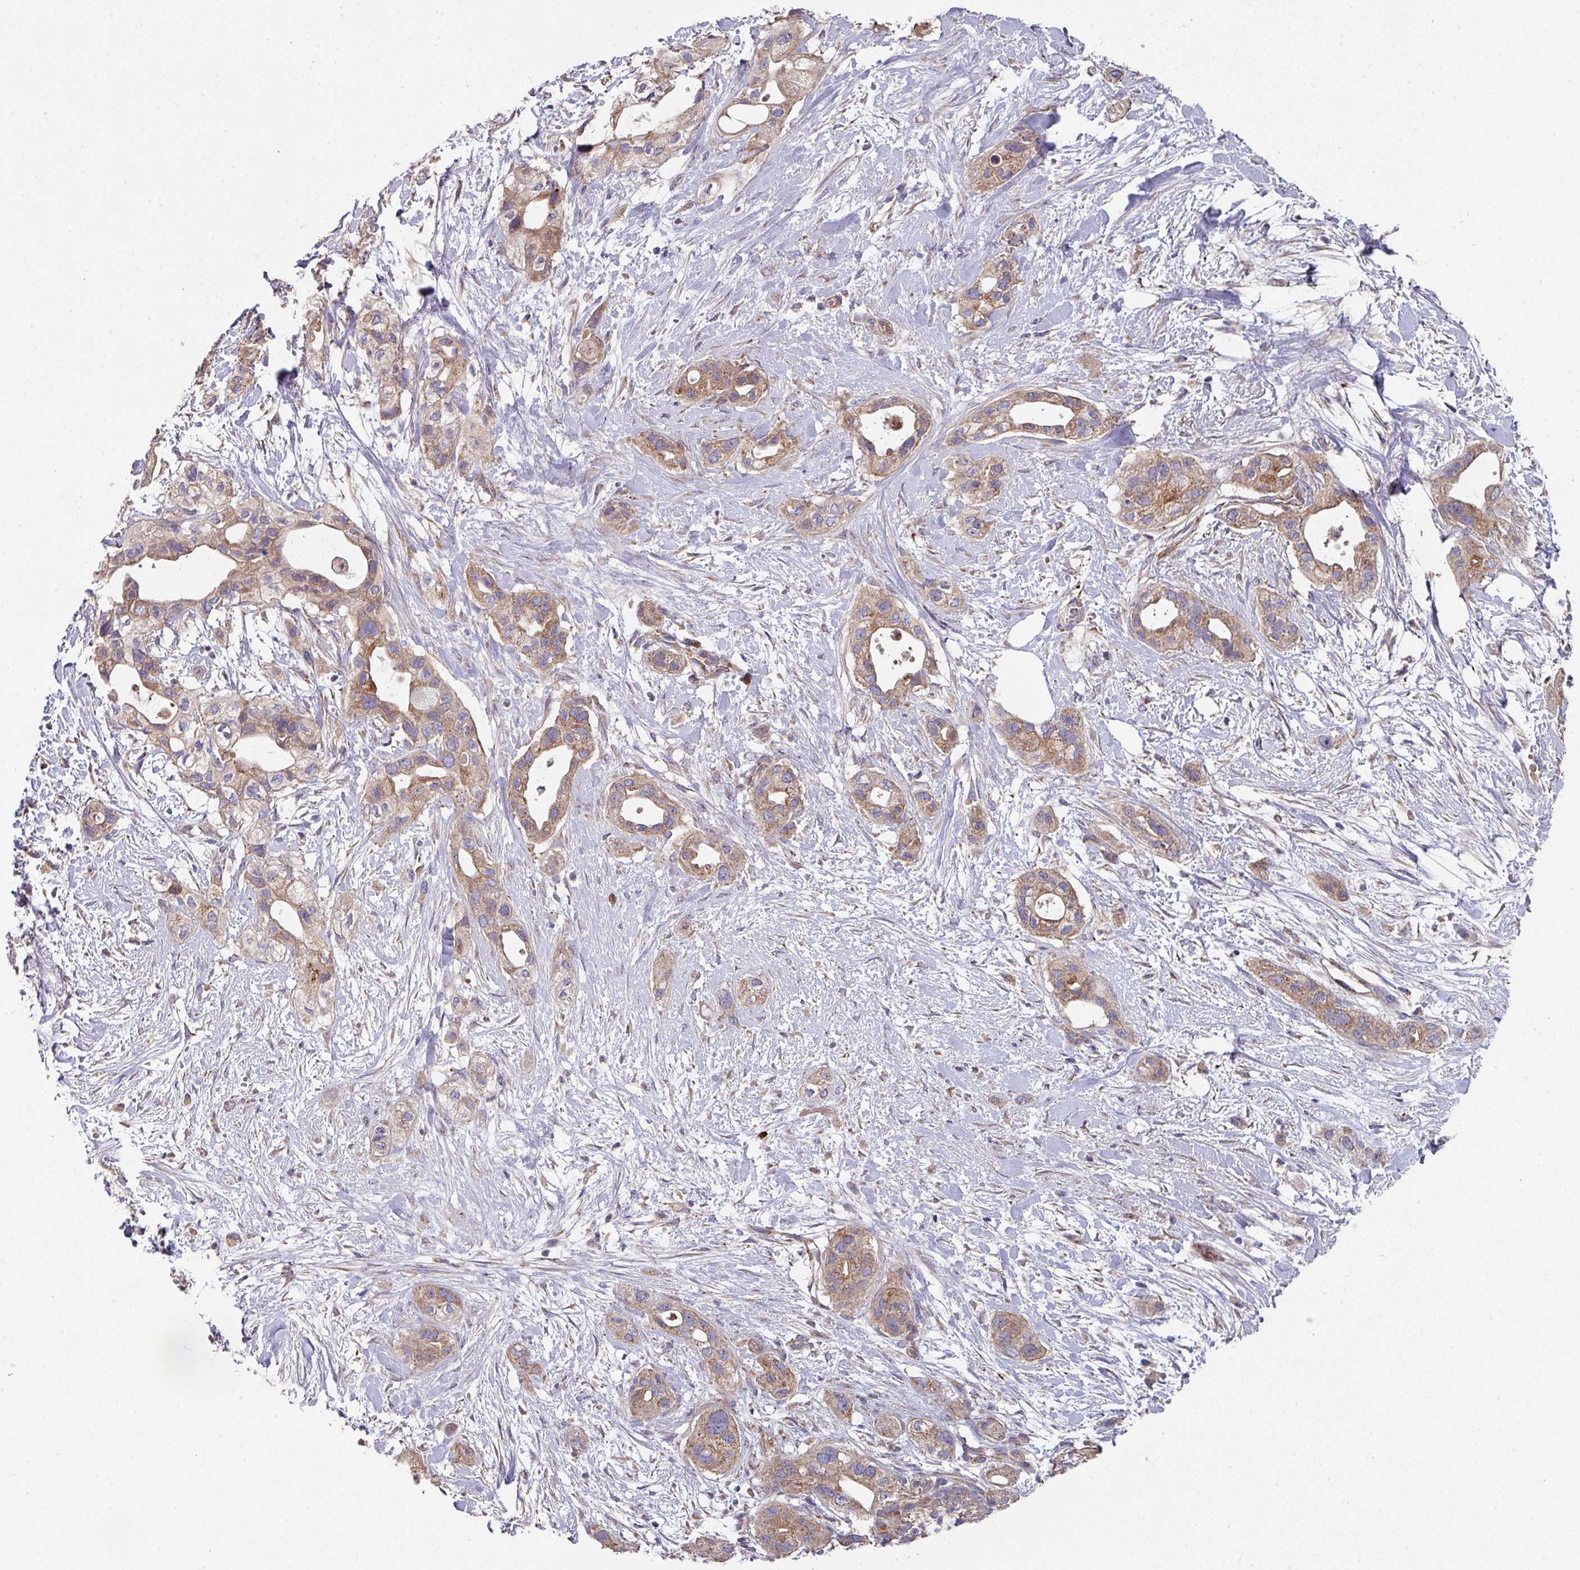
{"staining": {"intensity": "moderate", "quantity": ">75%", "location": "cytoplasmic/membranous"}, "tissue": "pancreatic cancer", "cell_type": "Tumor cells", "image_type": "cancer", "snomed": [{"axis": "morphology", "description": "Adenocarcinoma, NOS"}, {"axis": "topography", "description": "Pancreas"}], "caption": "Brown immunohistochemical staining in pancreatic cancer (adenocarcinoma) reveals moderate cytoplasmic/membranous staining in about >75% of tumor cells.", "gene": "DCAF12L2", "patient": {"sex": "male", "age": 44}}